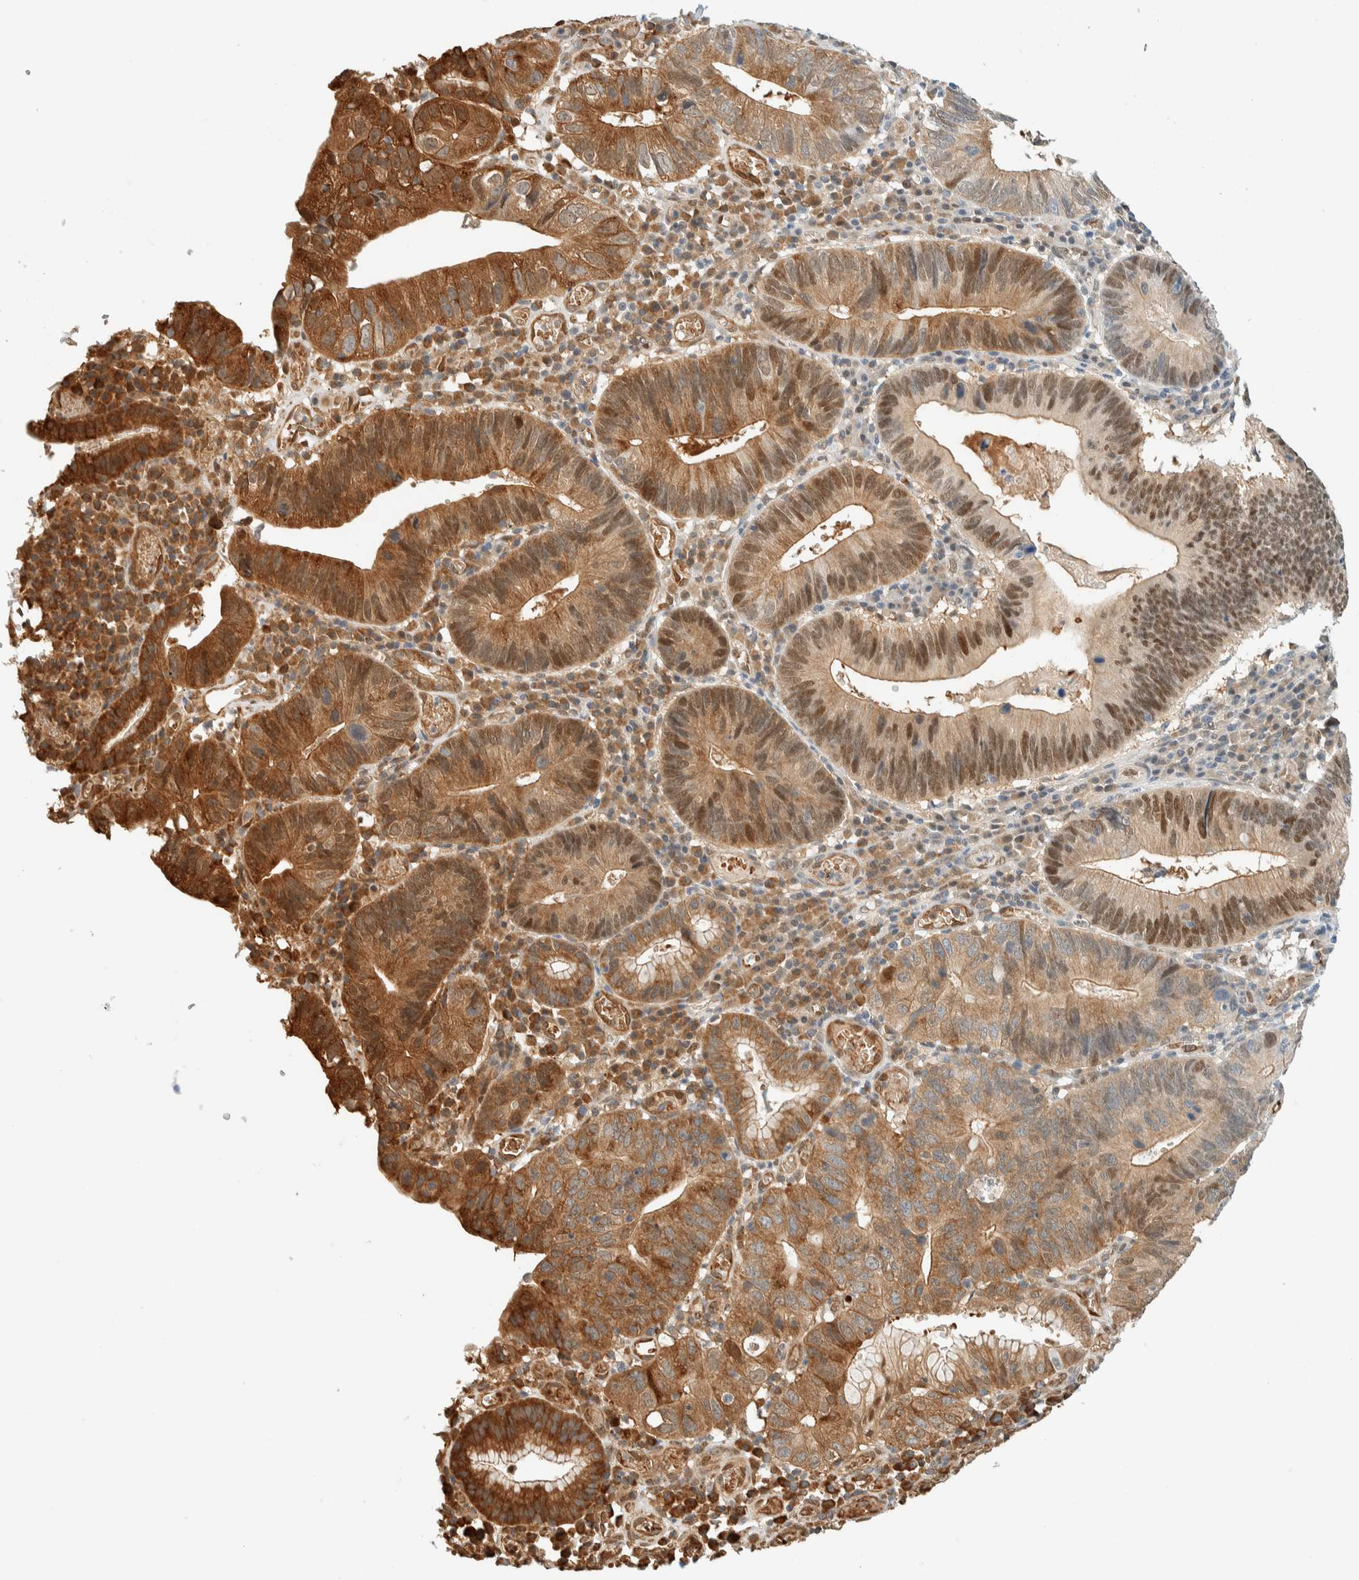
{"staining": {"intensity": "moderate", "quantity": ">75%", "location": "cytoplasmic/membranous,nuclear"}, "tissue": "stomach cancer", "cell_type": "Tumor cells", "image_type": "cancer", "snomed": [{"axis": "morphology", "description": "Adenocarcinoma, NOS"}, {"axis": "topography", "description": "Stomach"}], "caption": "The histopathology image exhibits a brown stain indicating the presence of a protein in the cytoplasmic/membranous and nuclear of tumor cells in stomach cancer (adenocarcinoma). (DAB = brown stain, brightfield microscopy at high magnification).", "gene": "TSTD2", "patient": {"sex": "male", "age": 59}}